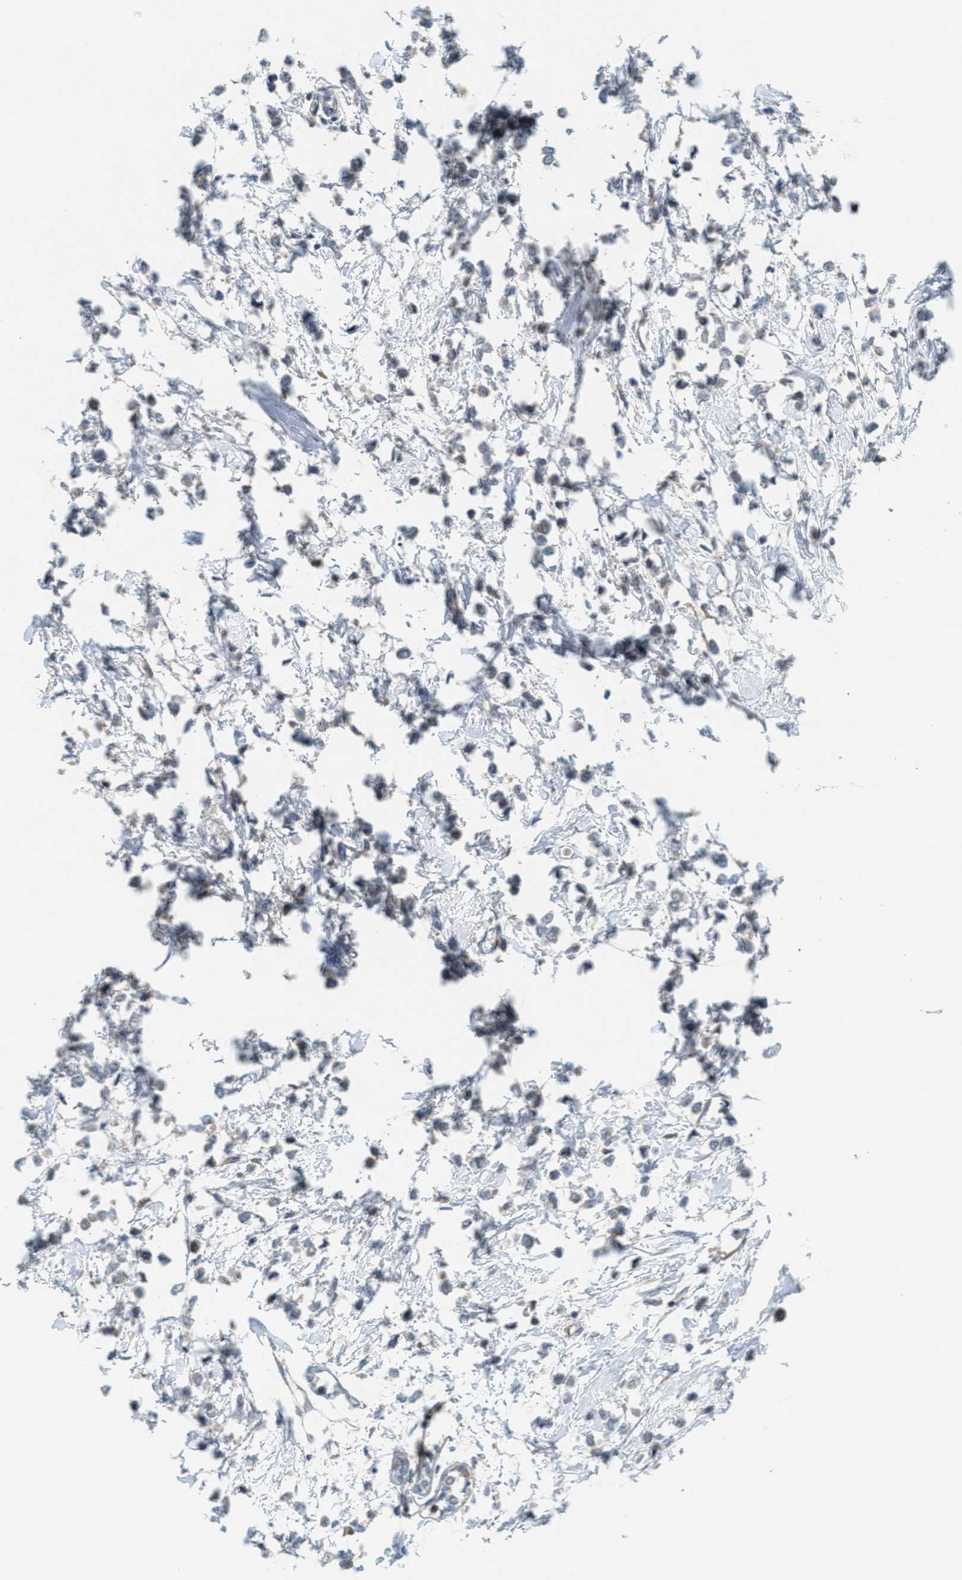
{"staining": {"intensity": "negative", "quantity": "none", "location": "none"}, "tissue": "breast cancer", "cell_type": "Tumor cells", "image_type": "cancer", "snomed": [{"axis": "morphology", "description": "Lobular carcinoma"}, {"axis": "topography", "description": "Breast"}], "caption": "Immunohistochemical staining of breast lobular carcinoma demonstrates no significant positivity in tumor cells.", "gene": "PROC", "patient": {"sex": "female", "age": 51}}